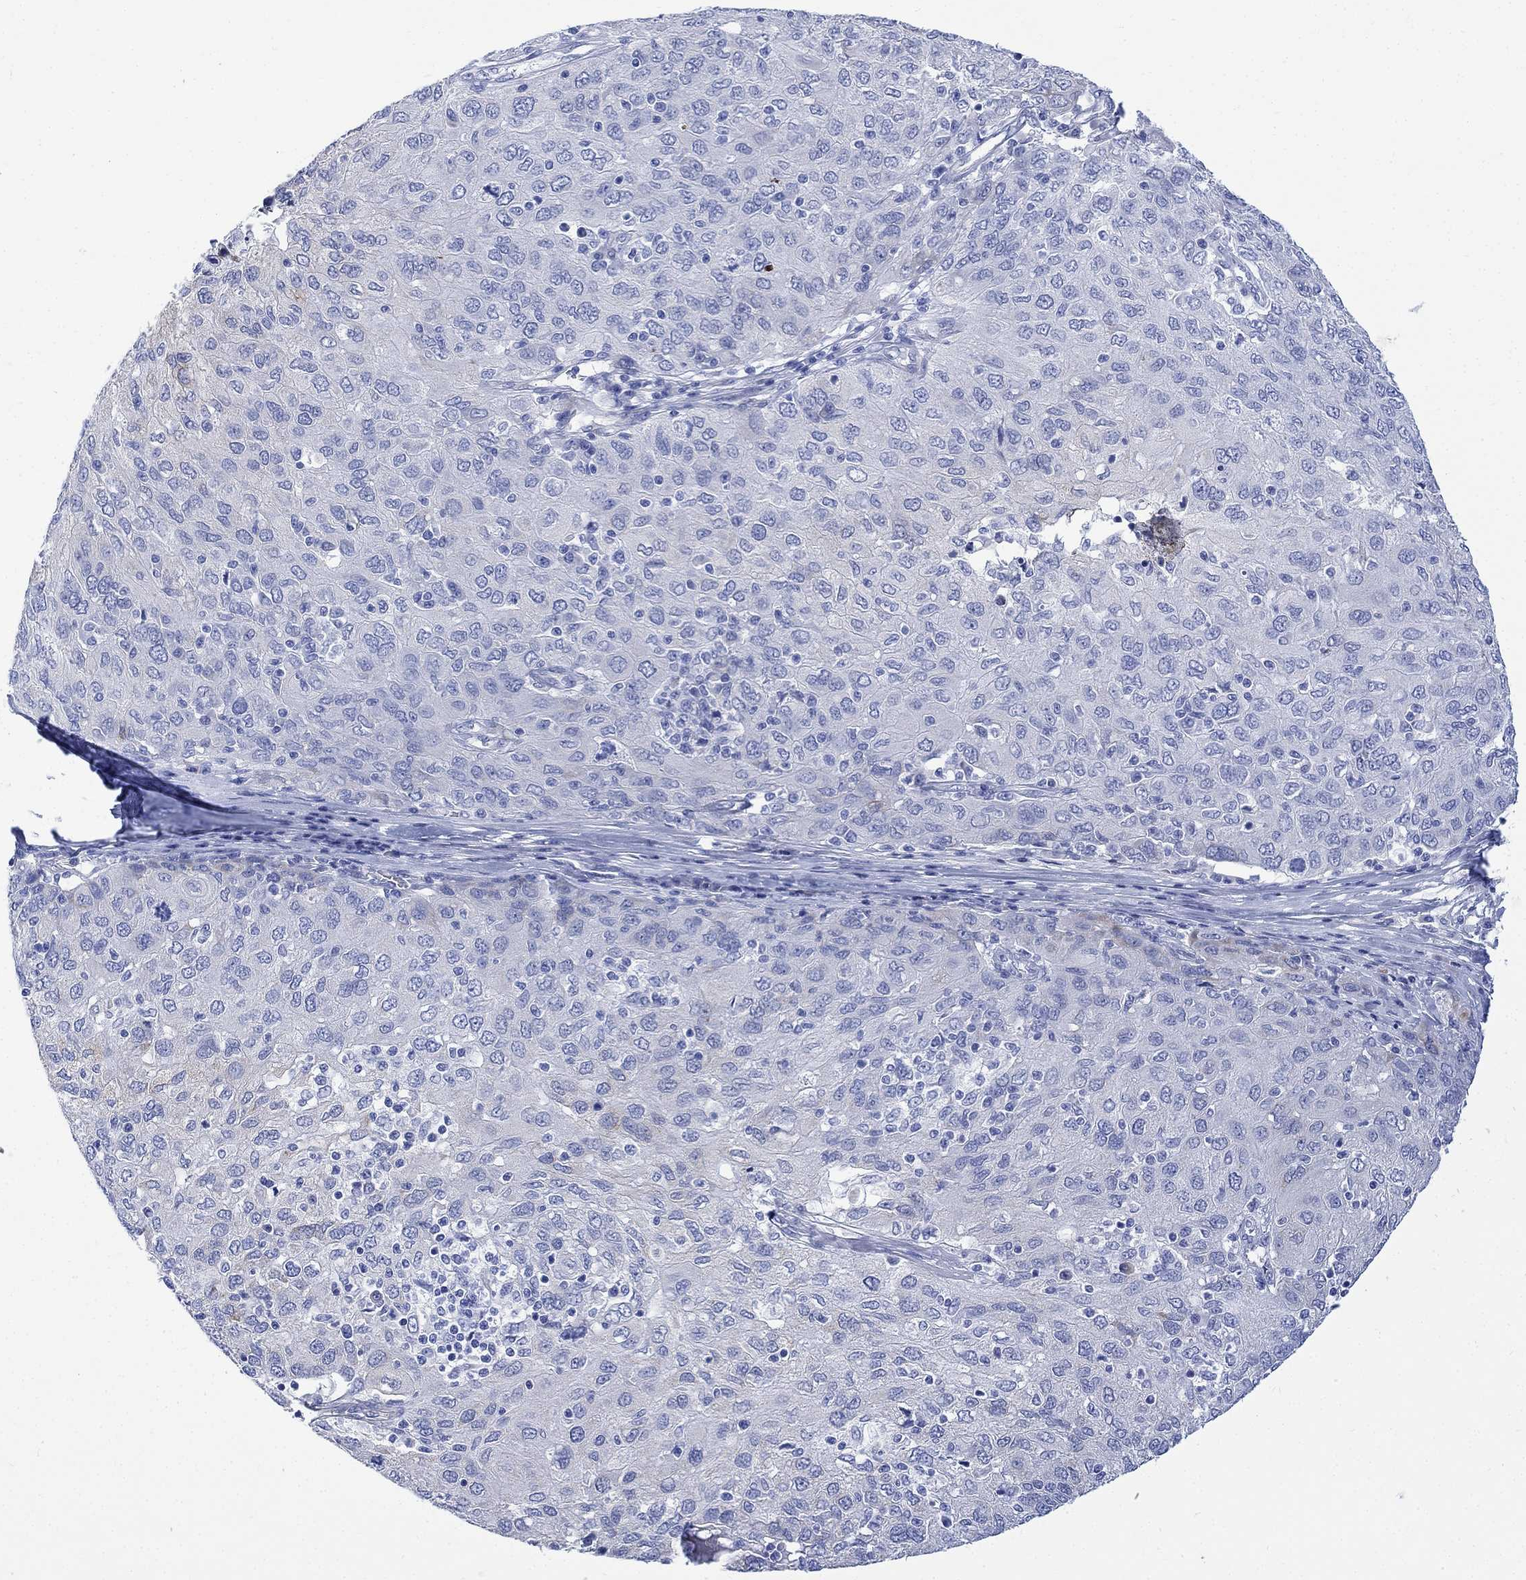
{"staining": {"intensity": "negative", "quantity": "none", "location": "none"}, "tissue": "ovarian cancer", "cell_type": "Tumor cells", "image_type": "cancer", "snomed": [{"axis": "morphology", "description": "Carcinoma, endometroid"}, {"axis": "topography", "description": "Ovary"}], "caption": "There is no significant staining in tumor cells of endometroid carcinoma (ovarian).", "gene": "MYL1", "patient": {"sex": "female", "age": 50}}